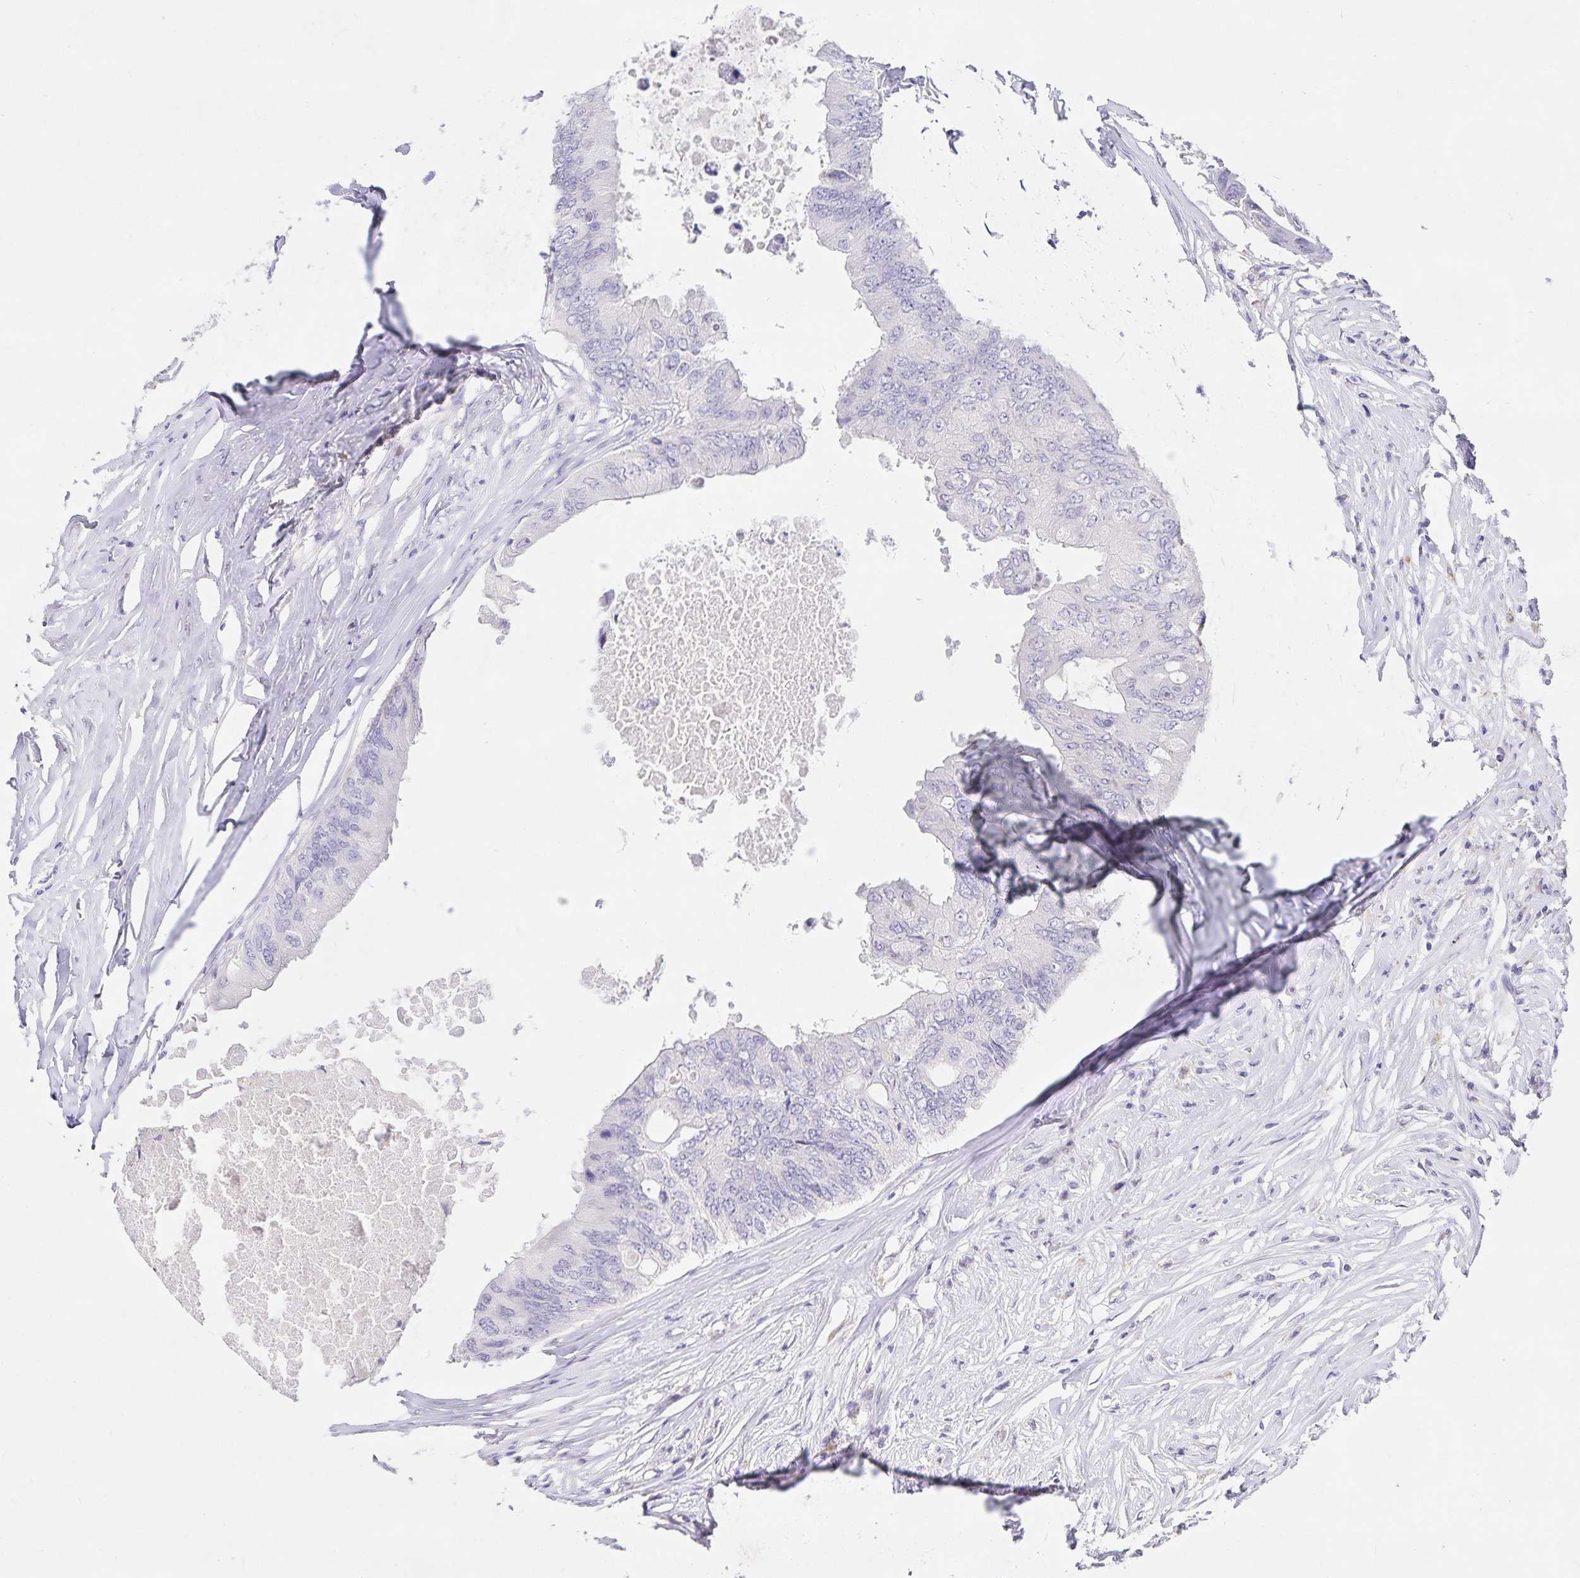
{"staining": {"intensity": "negative", "quantity": "none", "location": "none"}, "tissue": "colorectal cancer", "cell_type": "Tumor cells", "image_type": "cancer", "snomed": [{"axis": "morphology", "description": "Adenocarcinoma, NOS"}, {"axis": "topography", "description": "Colon"}], "caption": "Human colorectal cancer stained for a protein using immunohistochemistry displays no positivity in tumor cells.", "gene": "KBTBD13", "patient": {"sex": "male", "age": 71}}